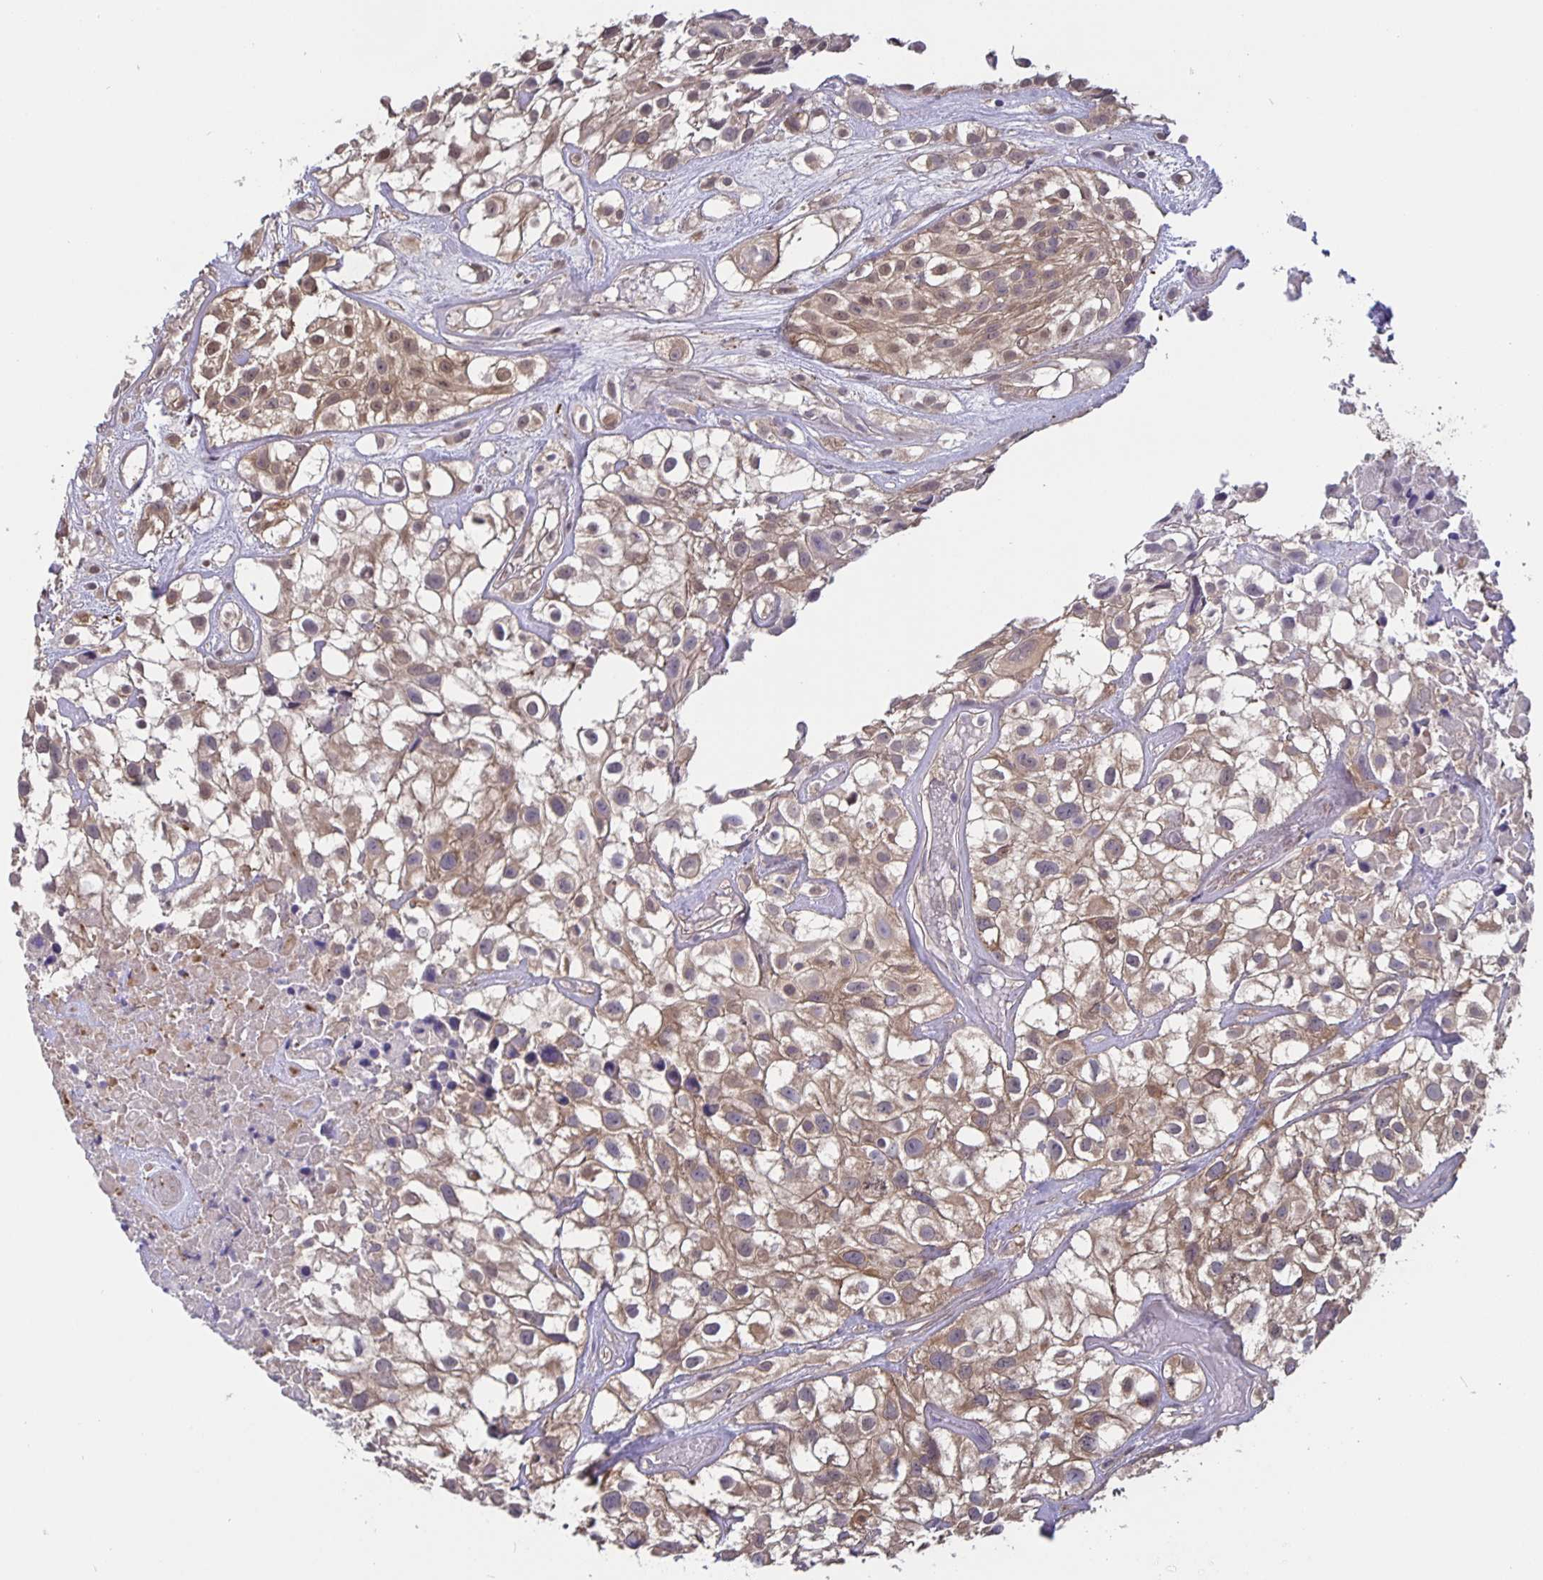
{"staining": {"intensity": "weak", "quantity": ">75%", "location": "cytoplasmic/membranous"}, "tissue": "urothelial cancer", "cell_type": "Tumor cells", "image_type": "cancer", "snomed": [{"axis": "morphology", "description": "Urothelial carcinoma, High grade"}, {"axis": "topography", "description": "Urinary bladder"}], "caption": "The immunohistochemical stain shows weak cytoplasmic/membranous expression in tumor cells of urothelial cancer tissue. The staining is performed using DAB brown chromogen to label protein expression. The nuclei are counter-stained blue using hematoxylin.", "gene": "FEM1C", "patient": {"sex": "male", "age": 56}}